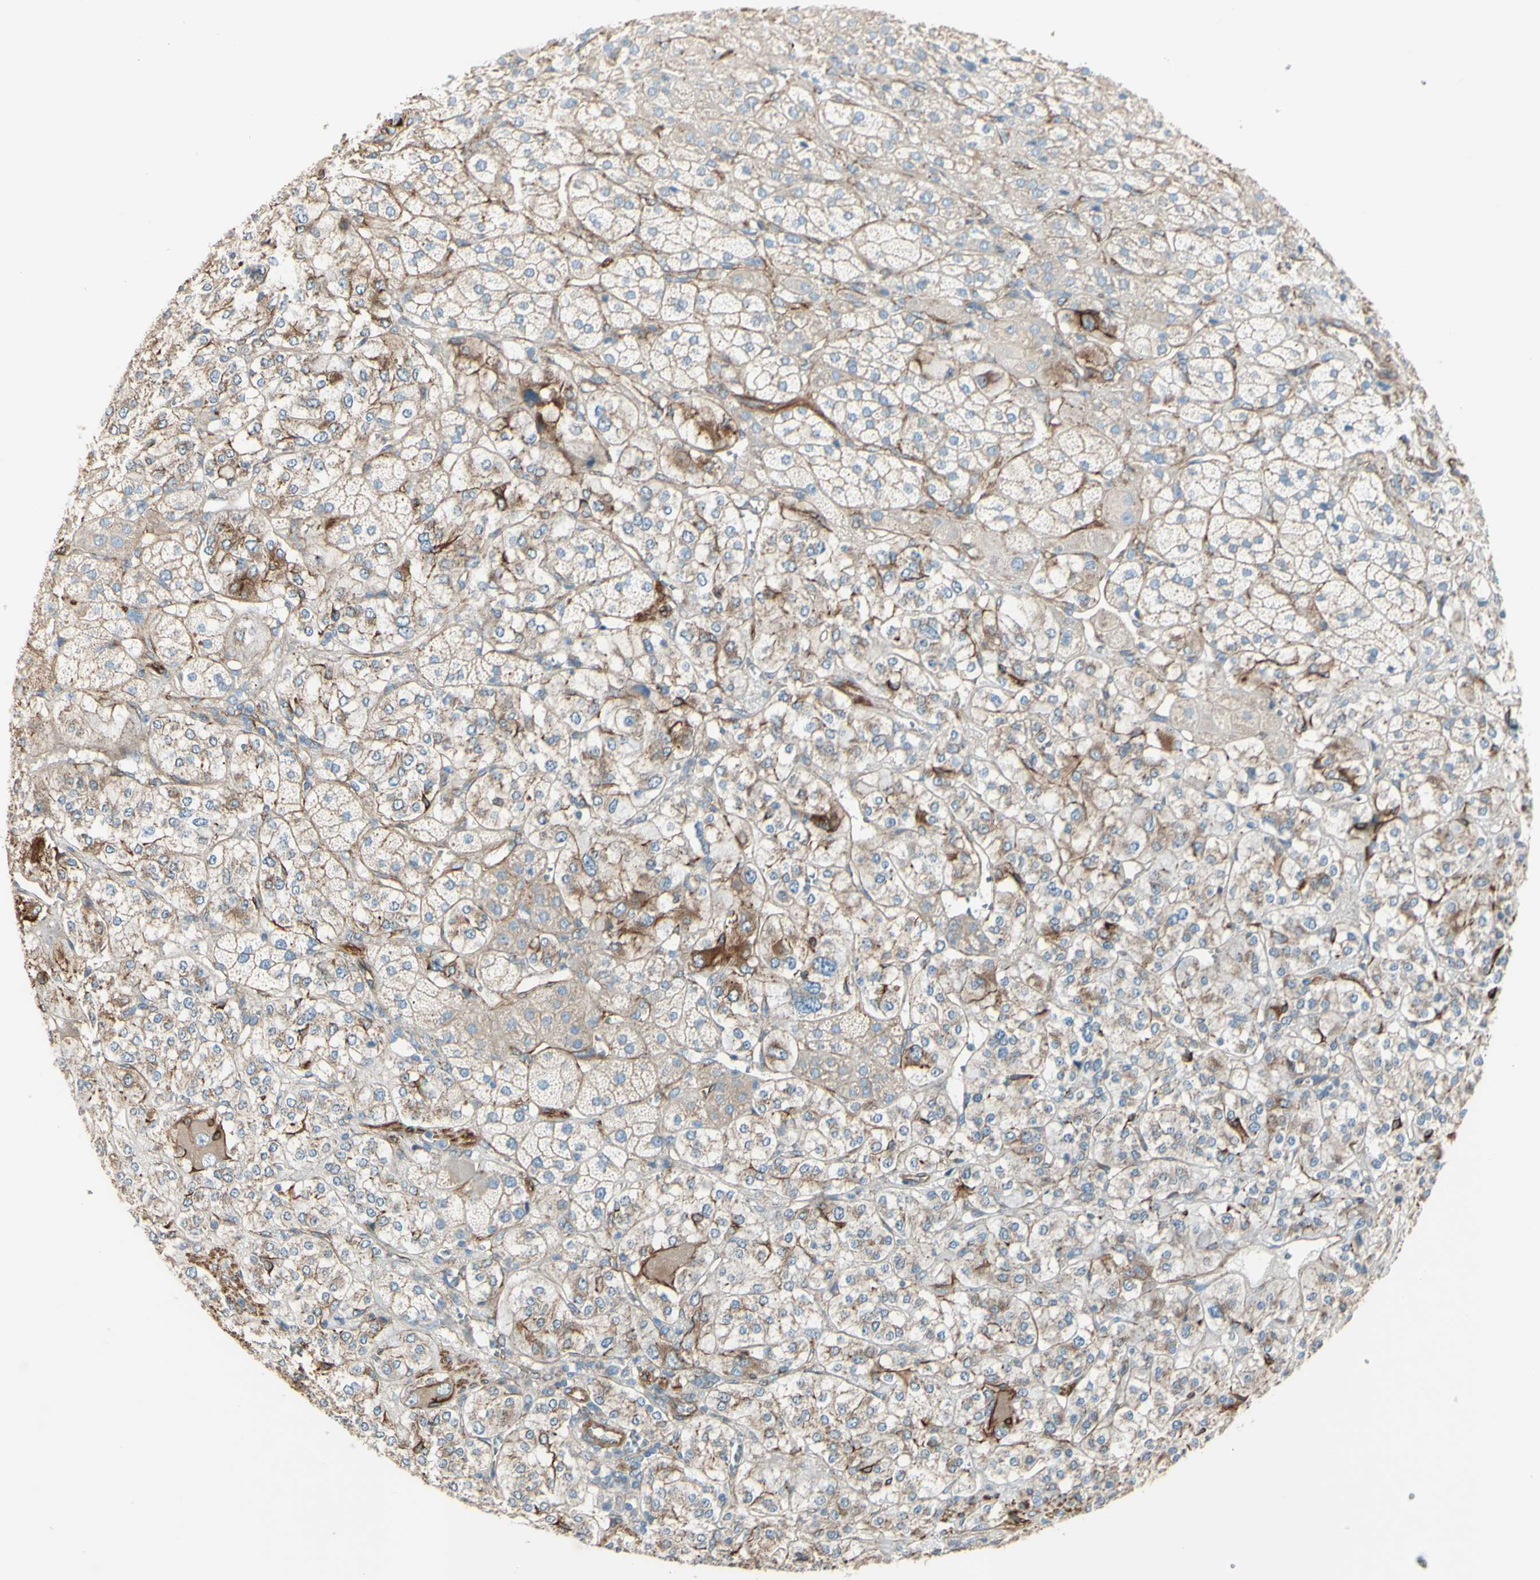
{"staining": {"intensity": "weak", "quantity": ">75%", "location": "cytoplasmic/membranous"}, "tissue": "adrenal gland", "cell_type": "Glandular cells", "image_type": "normal", "snomed": [{"axis": "morphology", "description": "Normal tissue, NOS"}, {"axis": "topography", "description": "Adrenal gland"}], "caption": "Immunohistochemical staining of benign adrenal gland demonstrates >75% levels of weak cytoplasmic/membranous protein expression in approximately >75% of glandular cells.", "gene": "ENDOD1", "patient": {"sex": "male", "age": 56}}